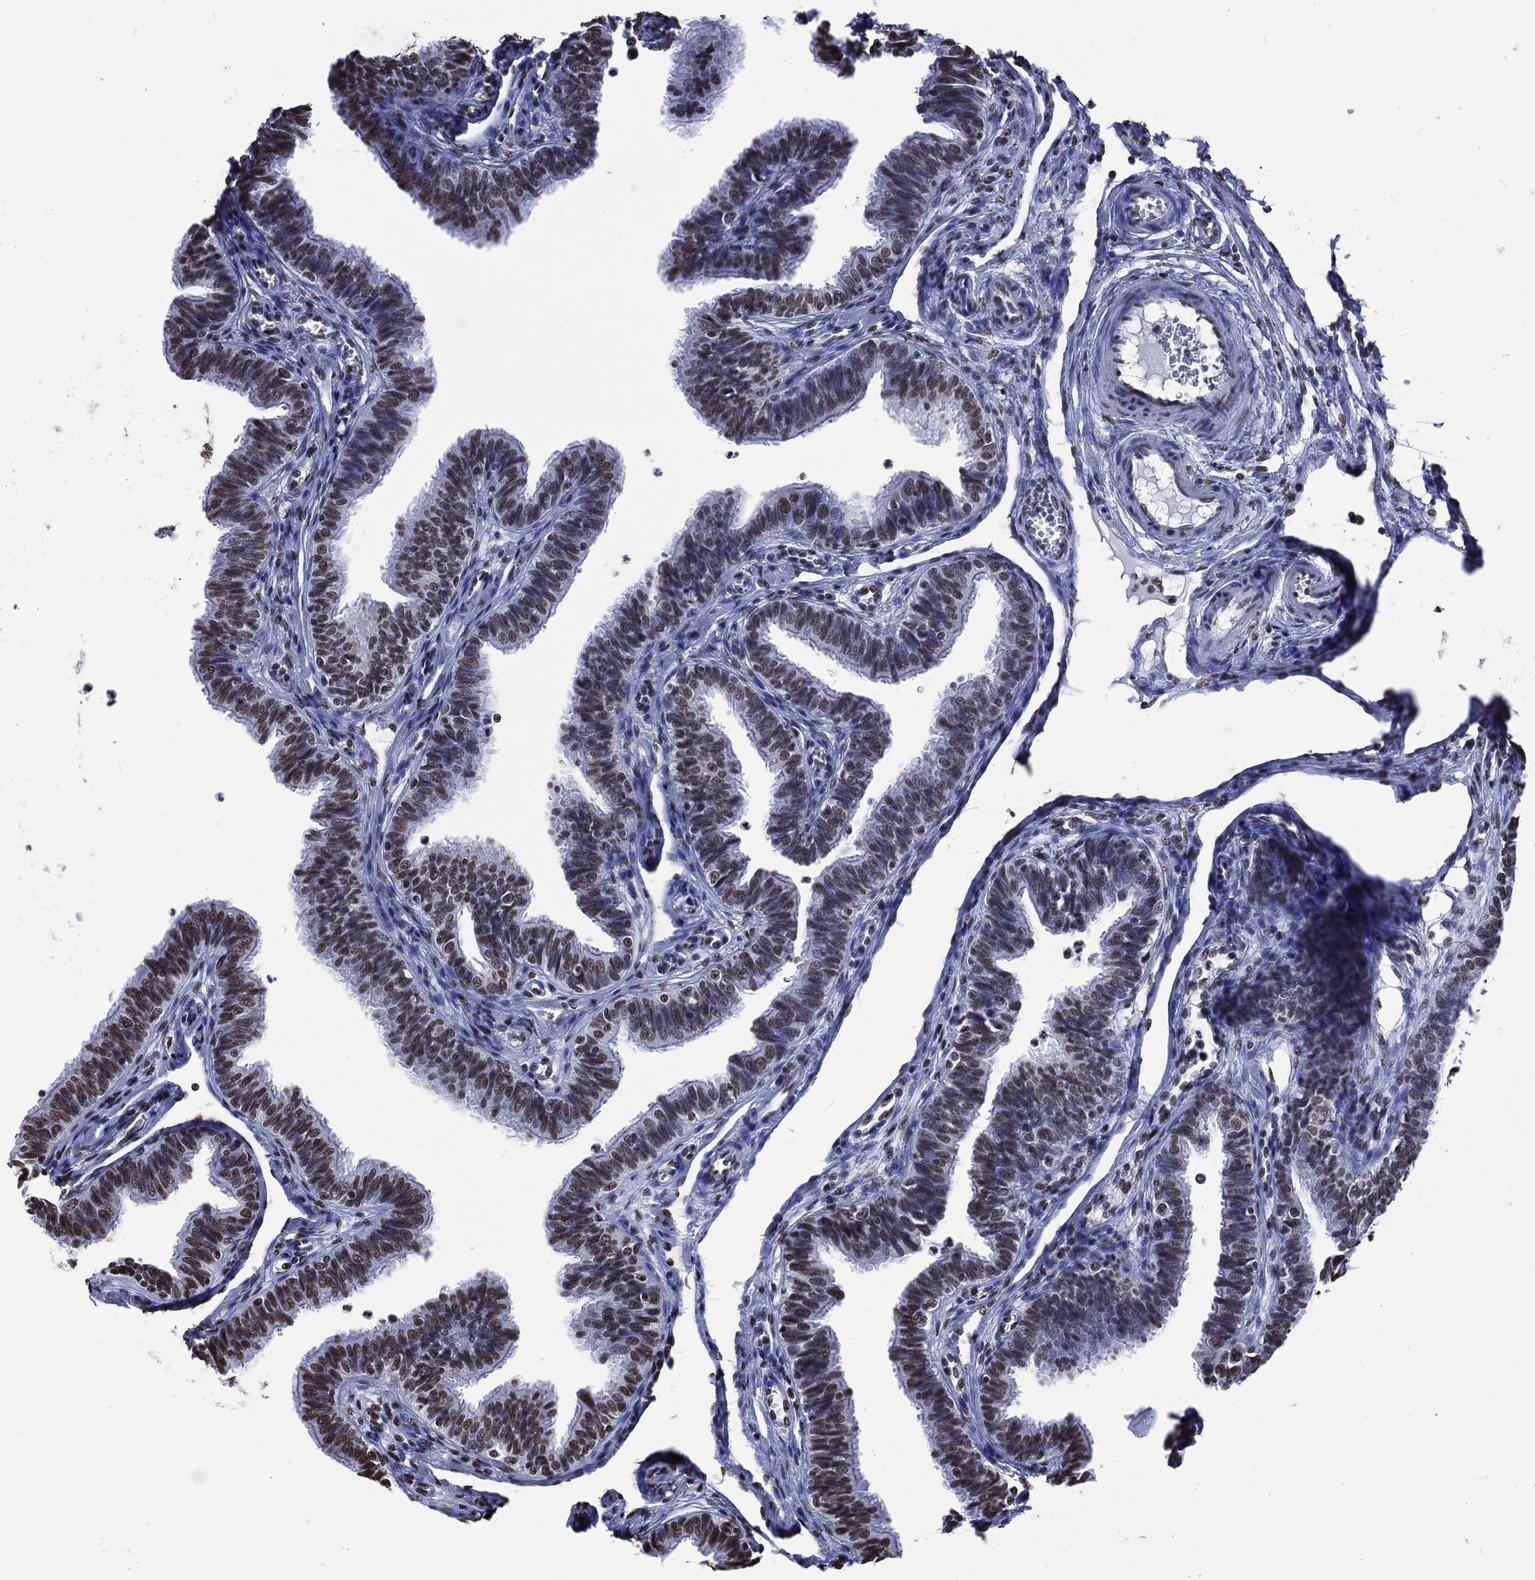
{"staining": {"intensity": "moderate", "quantity": ">75%", "location": "nuclear"}, "tissue": "fallopian tube", "cell_type": "Glandular cells", "image_type": "normal", "snomed": [{"axis": "morphology", "description": "Normal tissue, NOS"}, {"axis": "topography", "description": "Fallopian tube"}], "caption": "Approximately >75% of glandular cells in normal human fallopian tube display moderate nuclear protein expression as visualized by brown immunohistochemical staining.", "gene": "RETREG2", "patient": {"sex": "female", "age": 36}}